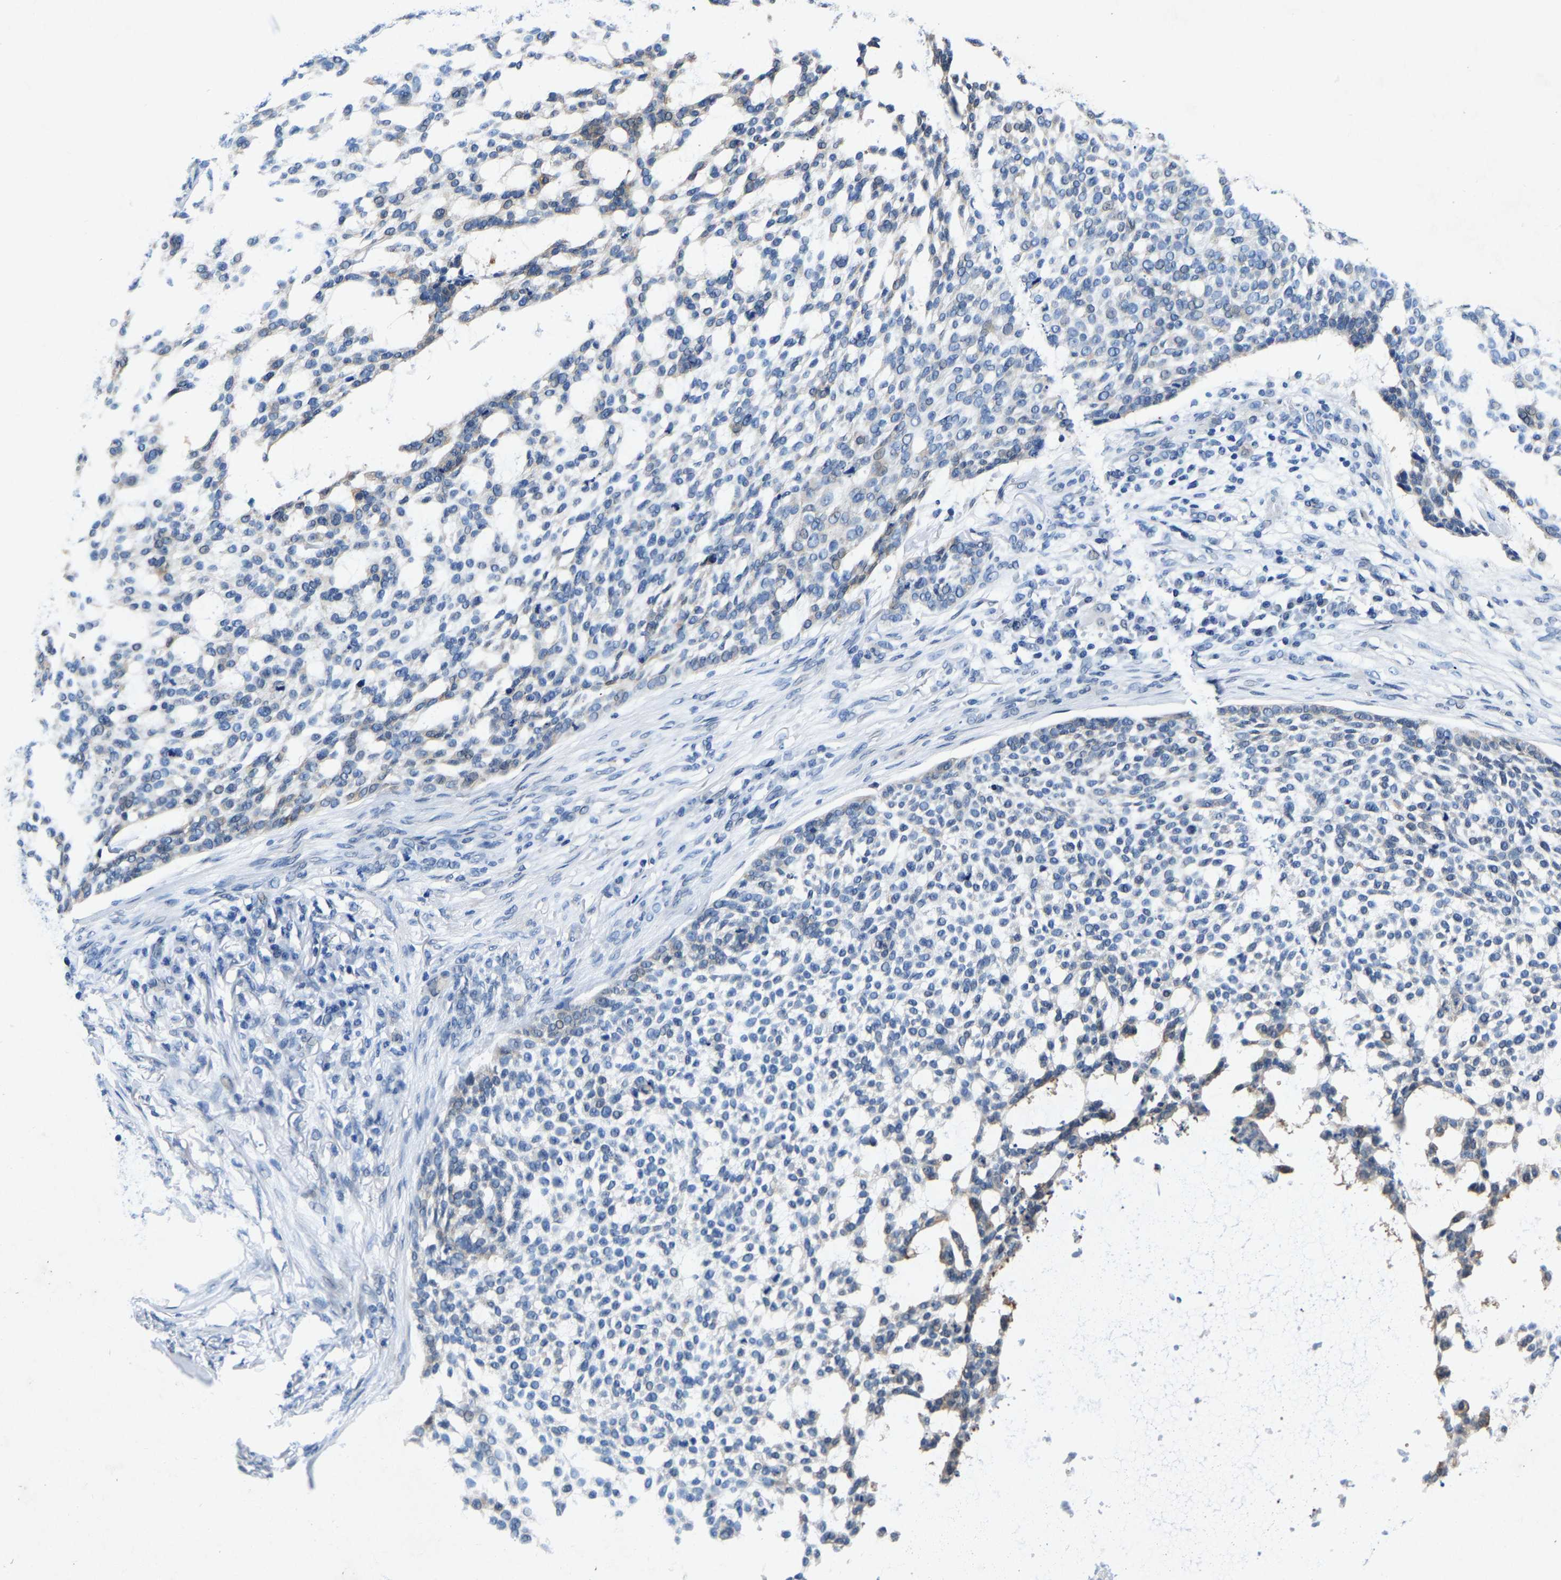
{"staining": {"intensity": "negative", "quantity": "none", "location": "none"}, "tissue": "skin cancer", "cell_type": "Tumor cells", "image_type": "cancer", "snomed": [{"axis": "morphology", "description": "Basal cell carcinoma"}, {"axis": "topography", "description": "Skin"}], "caption": "Tumor cells show no significant staining in basal cell carcinoma (skin).", "gene": "UBN2", "patient": {"sex": "female", "age": 64}}